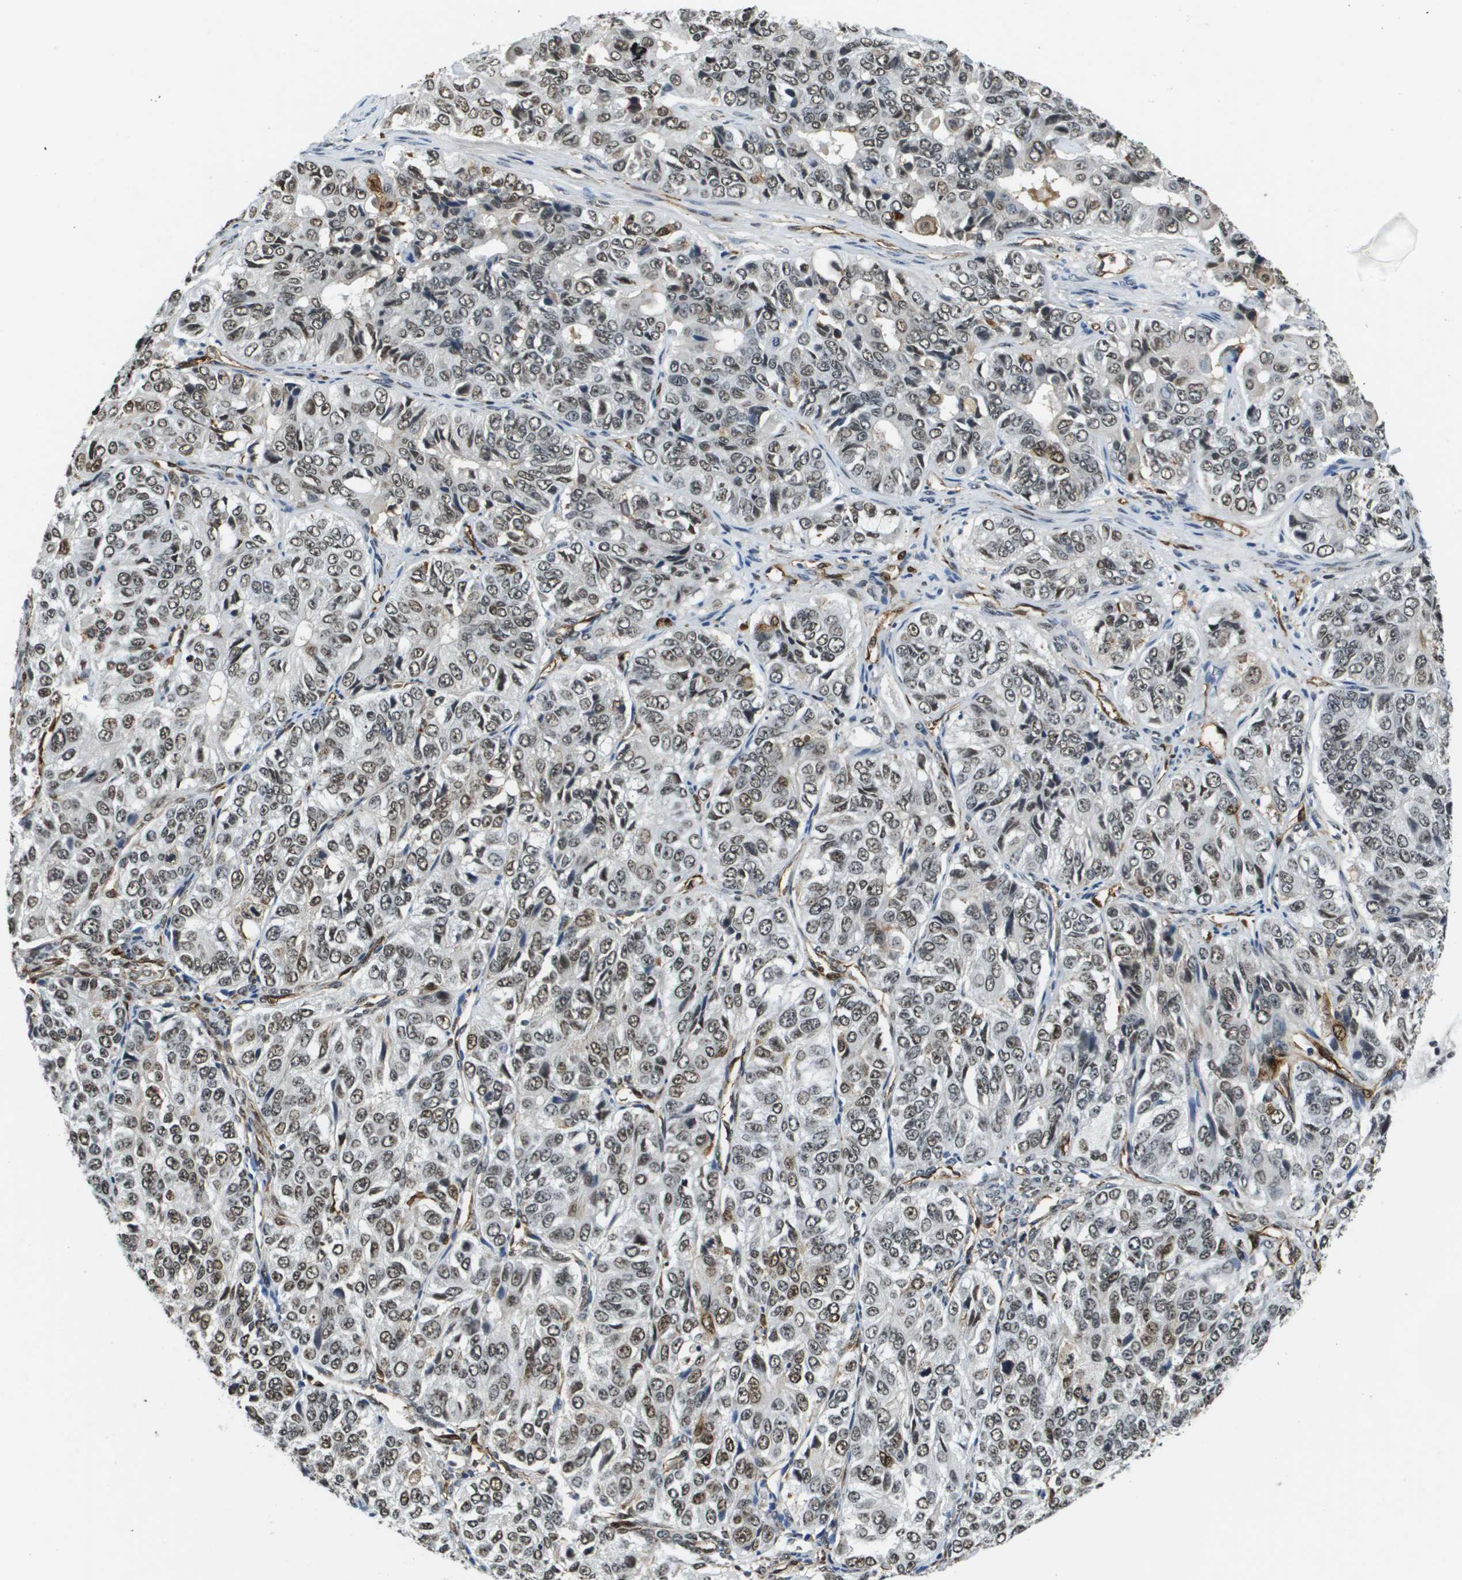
{"staining": {"intensity": "weak", "quantity": ">75%", "location": "nuclear"}, "tissue": "ovarian cancer", "cell_type": "Tumor cells", "image_type": "cancer", "snomed": [{"axis": "morphology", "description": "Carcinoma, endometroid"}, {"axis": "topography", "description": "Ovary"}], "caption": "Immunohistochemical staining of endometroid carcinoma (ovarian) displays low levels of weak nuclear protein staining in approximately >75% of tumor cells. Nuclei are stained in blue.", "gene": "EP400", "patient": {"sex": "female", "age": 51}}